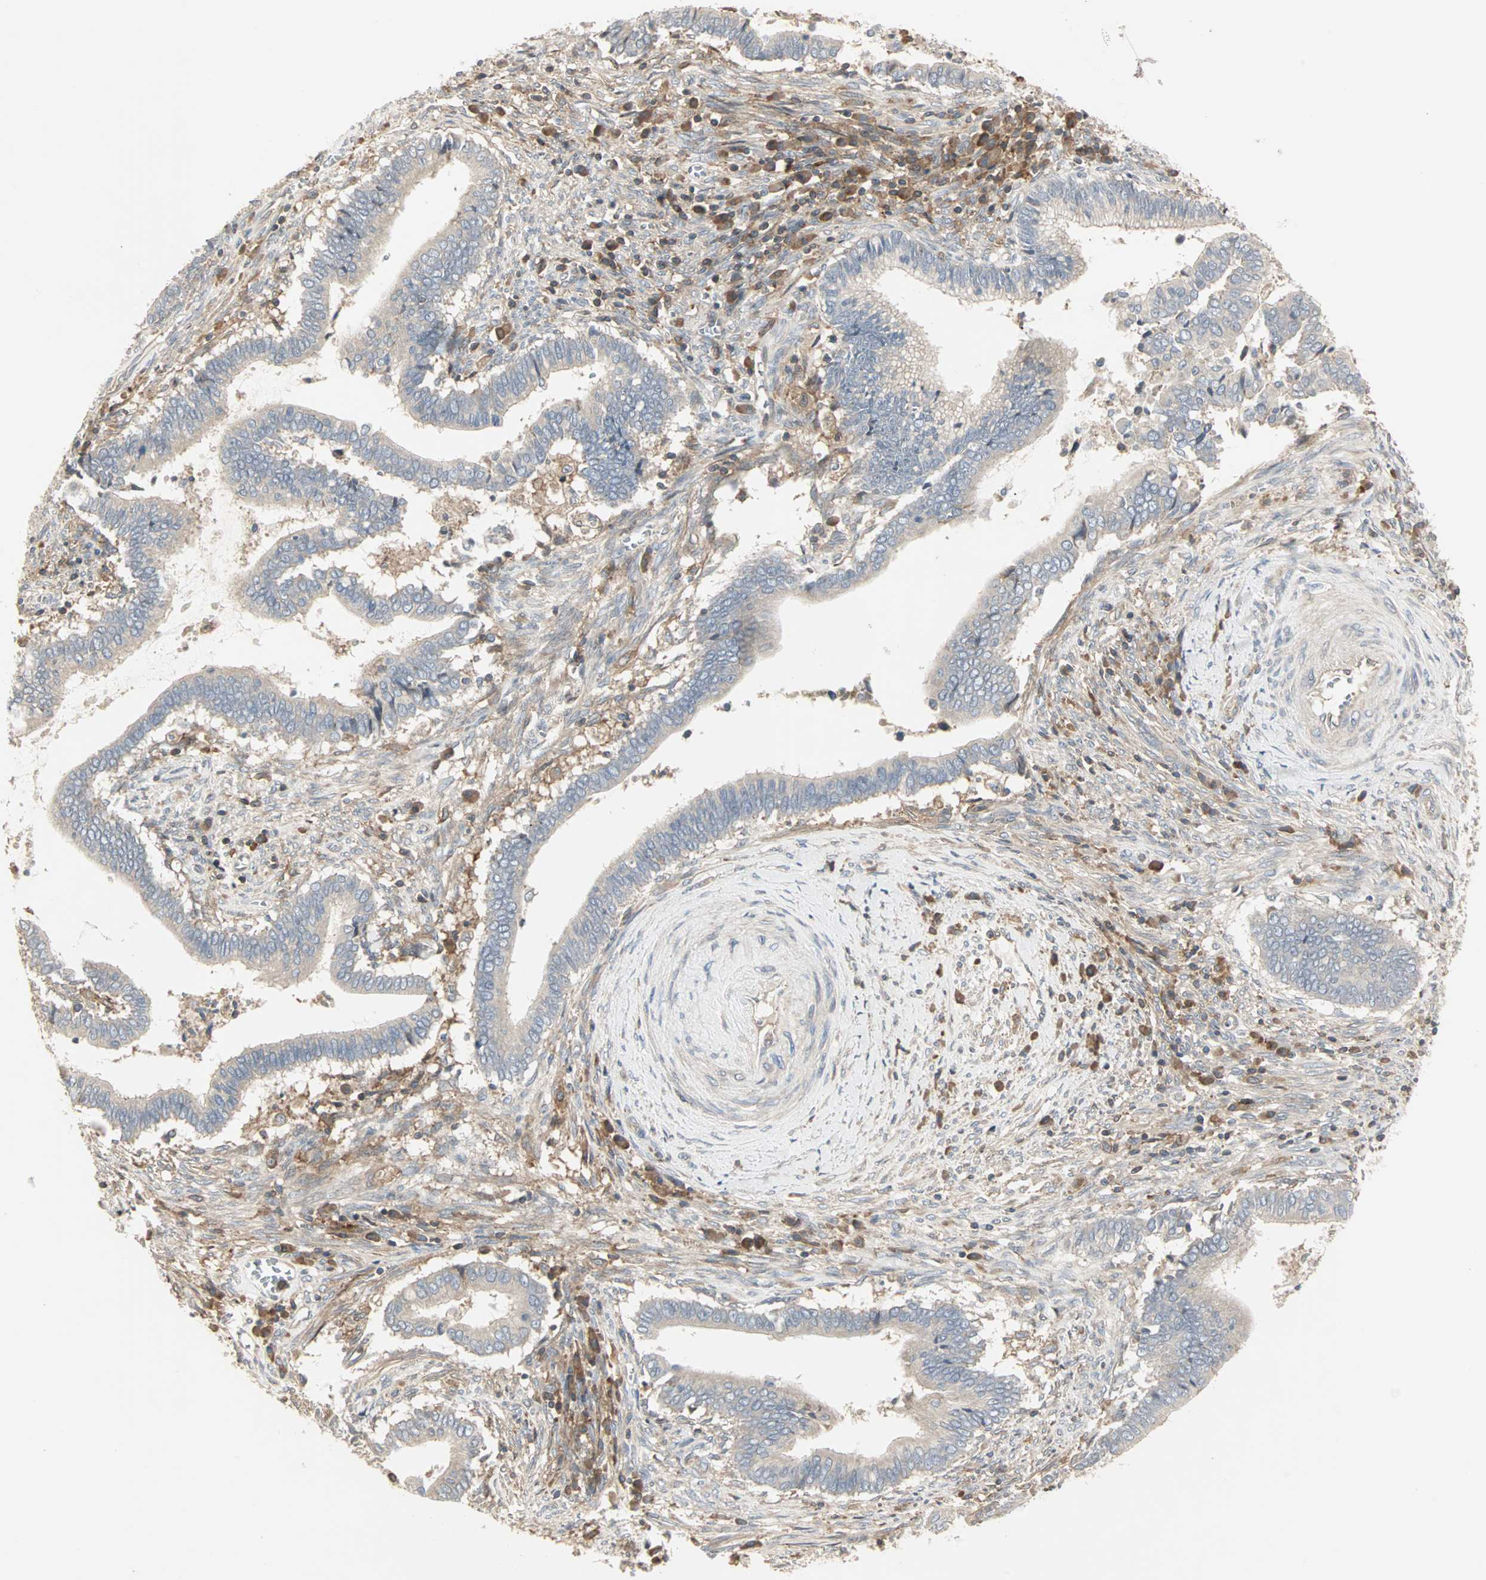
{"staining": {"intensity": "weak", "quantity": ">75%", "location": "cytoplasmic/membranous"}, "tissue": "cervical cancer", "cell_type": "Tumor cells", "image_type": "cancer", "snomed": [{"axis": "morphology", "description": "Adenocarcinoma, NOS"}, {"axis": "topography", "description": "Cervix"}], "caption": "Adenocarcinoma (cervical) stained with a protein marker shows weak staining in tumor cells.", "gene": "GNAI2", "patient": {"sex": "female", "age": 44}}